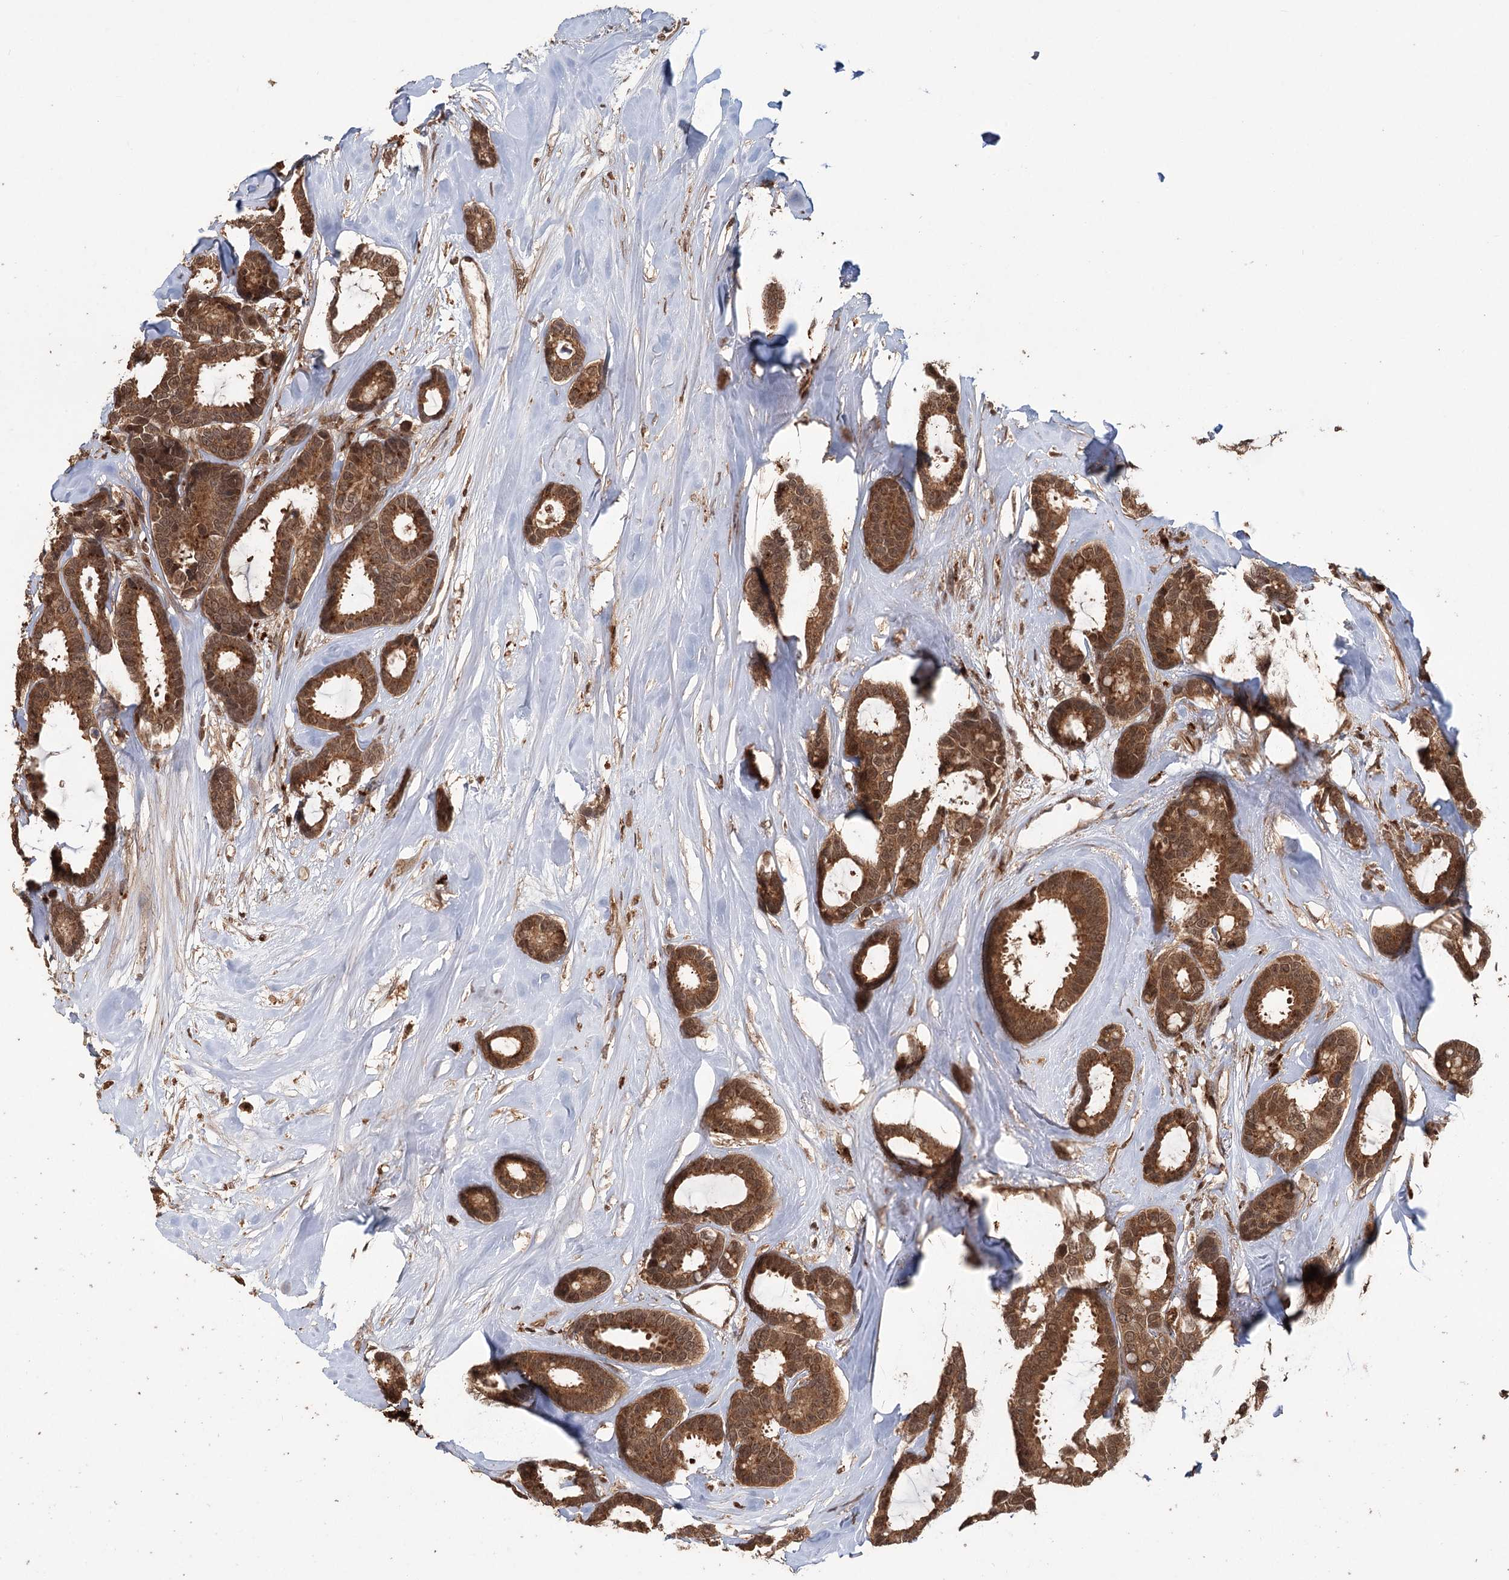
{"staining": {"intensity": "moderate", "quantity": ">75%", "location": "cytoplasmic/membranous,nuclear"}, "tissue": "breast cancer", "cell_type": "Tumor cells", "image_type": "cancer", "snomed": [{"axis": "morphology", "description": "Duct carcinoma"}, {"axis": "topography", "description": "Breast"}], "caption": "Protein analysis of breast cancer (intraductal carcinoma) tissue reveals moderate cytoplasmic/membranous and nuclear staining in approximately >75% of tumor cells. (DAB (3,3'-diaminobenzidine) IHC, brown staining for protein, blue staining for nuclei).", "gene": "N6AMT1", "patient": {"sex": "female", "age": 87}}